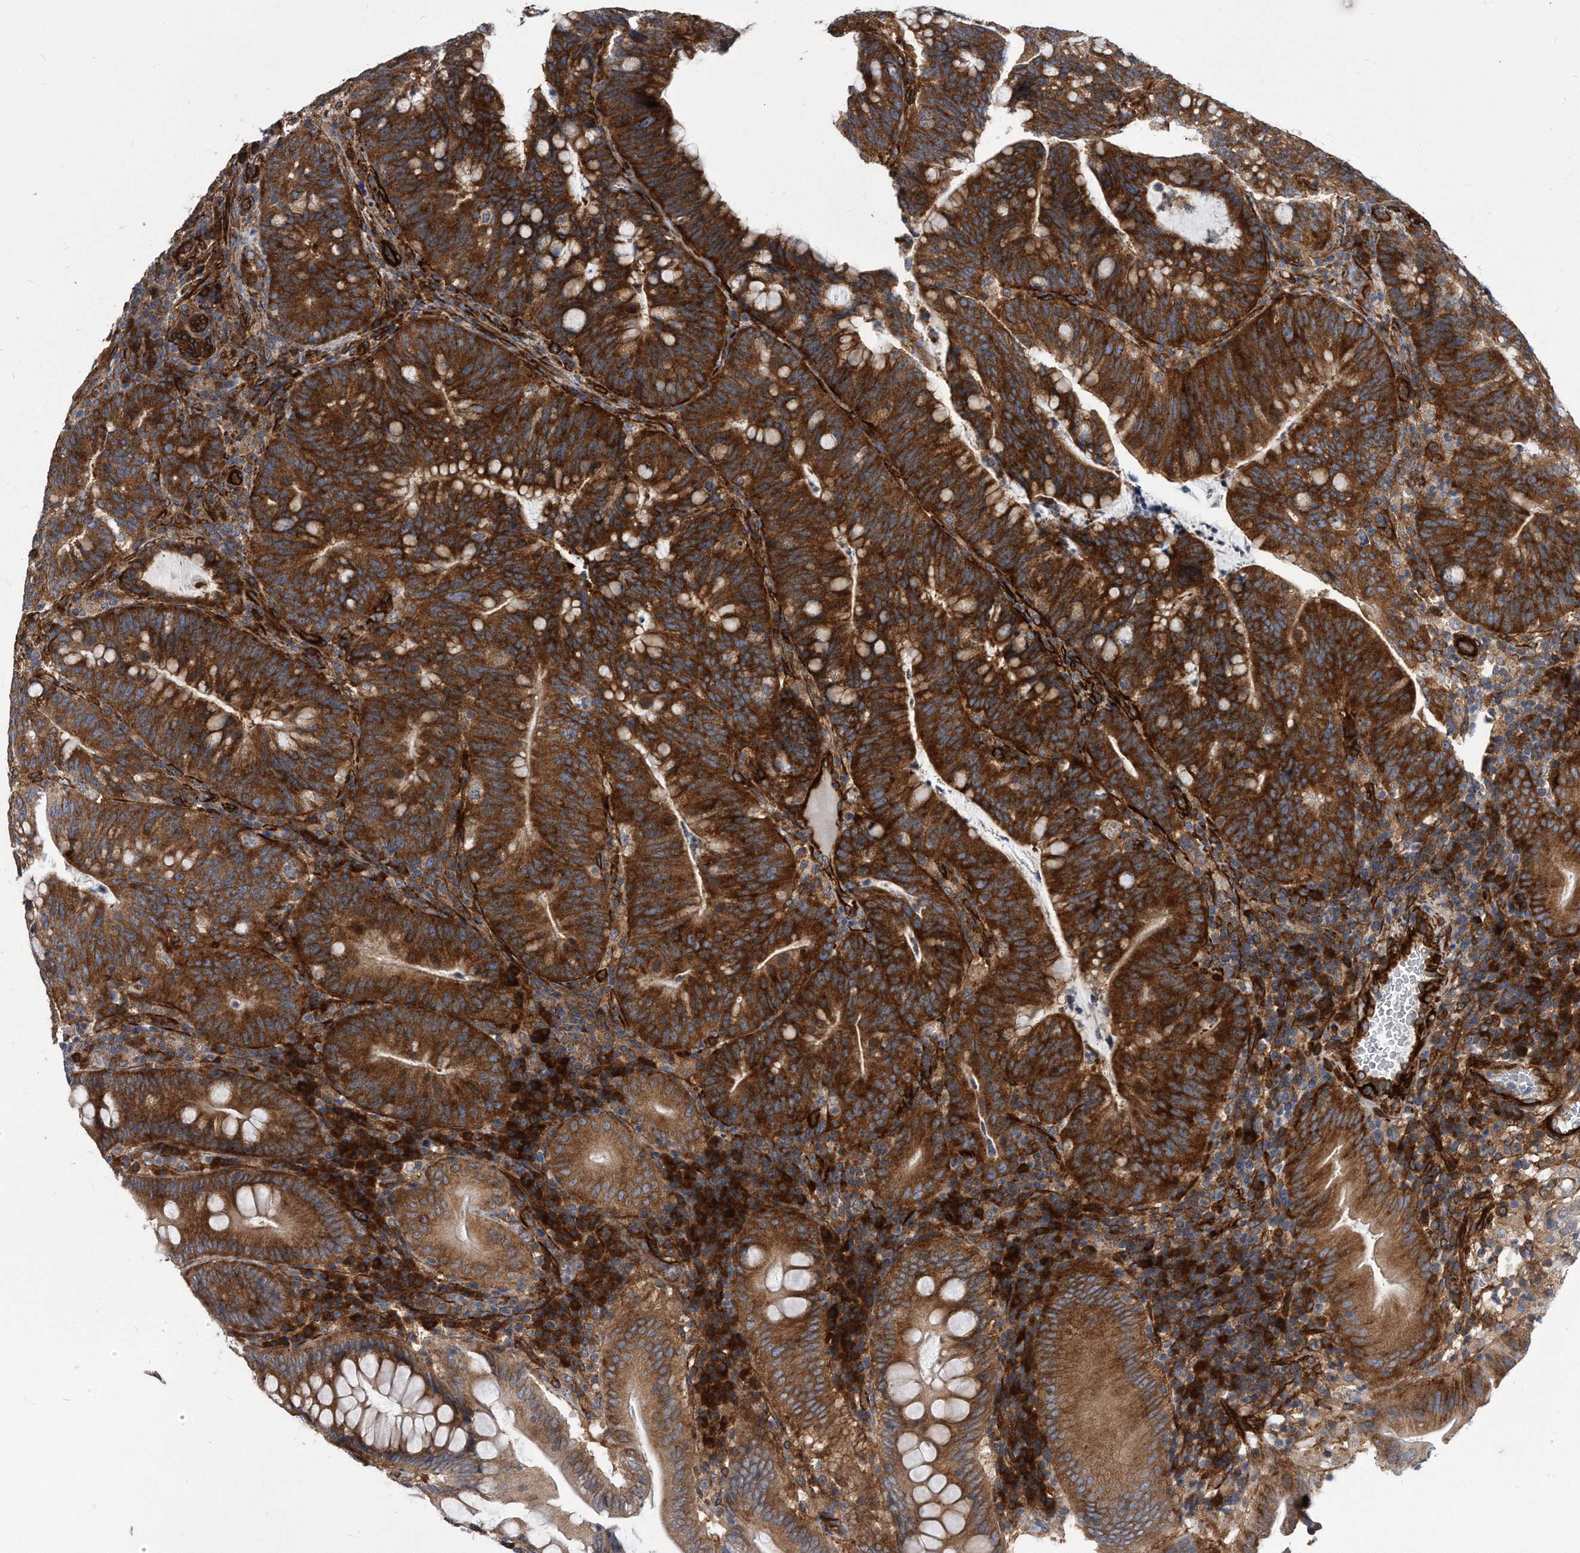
{"staining": {"intensity": "strong", "quantity": ">75%", "location": "cytoplasmic/membranous"}, "tissue": "colorectal cancer", "cell_type": "Tumor cells", "image_type": "cancer", "snomed": [{"axis": "morphology", "description": "Adenocarcinoma, NOS"}, {"axis": "topography", "description": "Colon"}], "caption": "Colorectal cancer was stained to show a protein in brown. There is high levels of strong cytoplasmic/membranous staining in about >75% of tumor cells. (DAB (3,3'-diaminobenzidine) = brown stain, brightfield microscopy at high magnification).", "gene": "EIF2B4", "patient": {"sex": "female", "age": 66}}